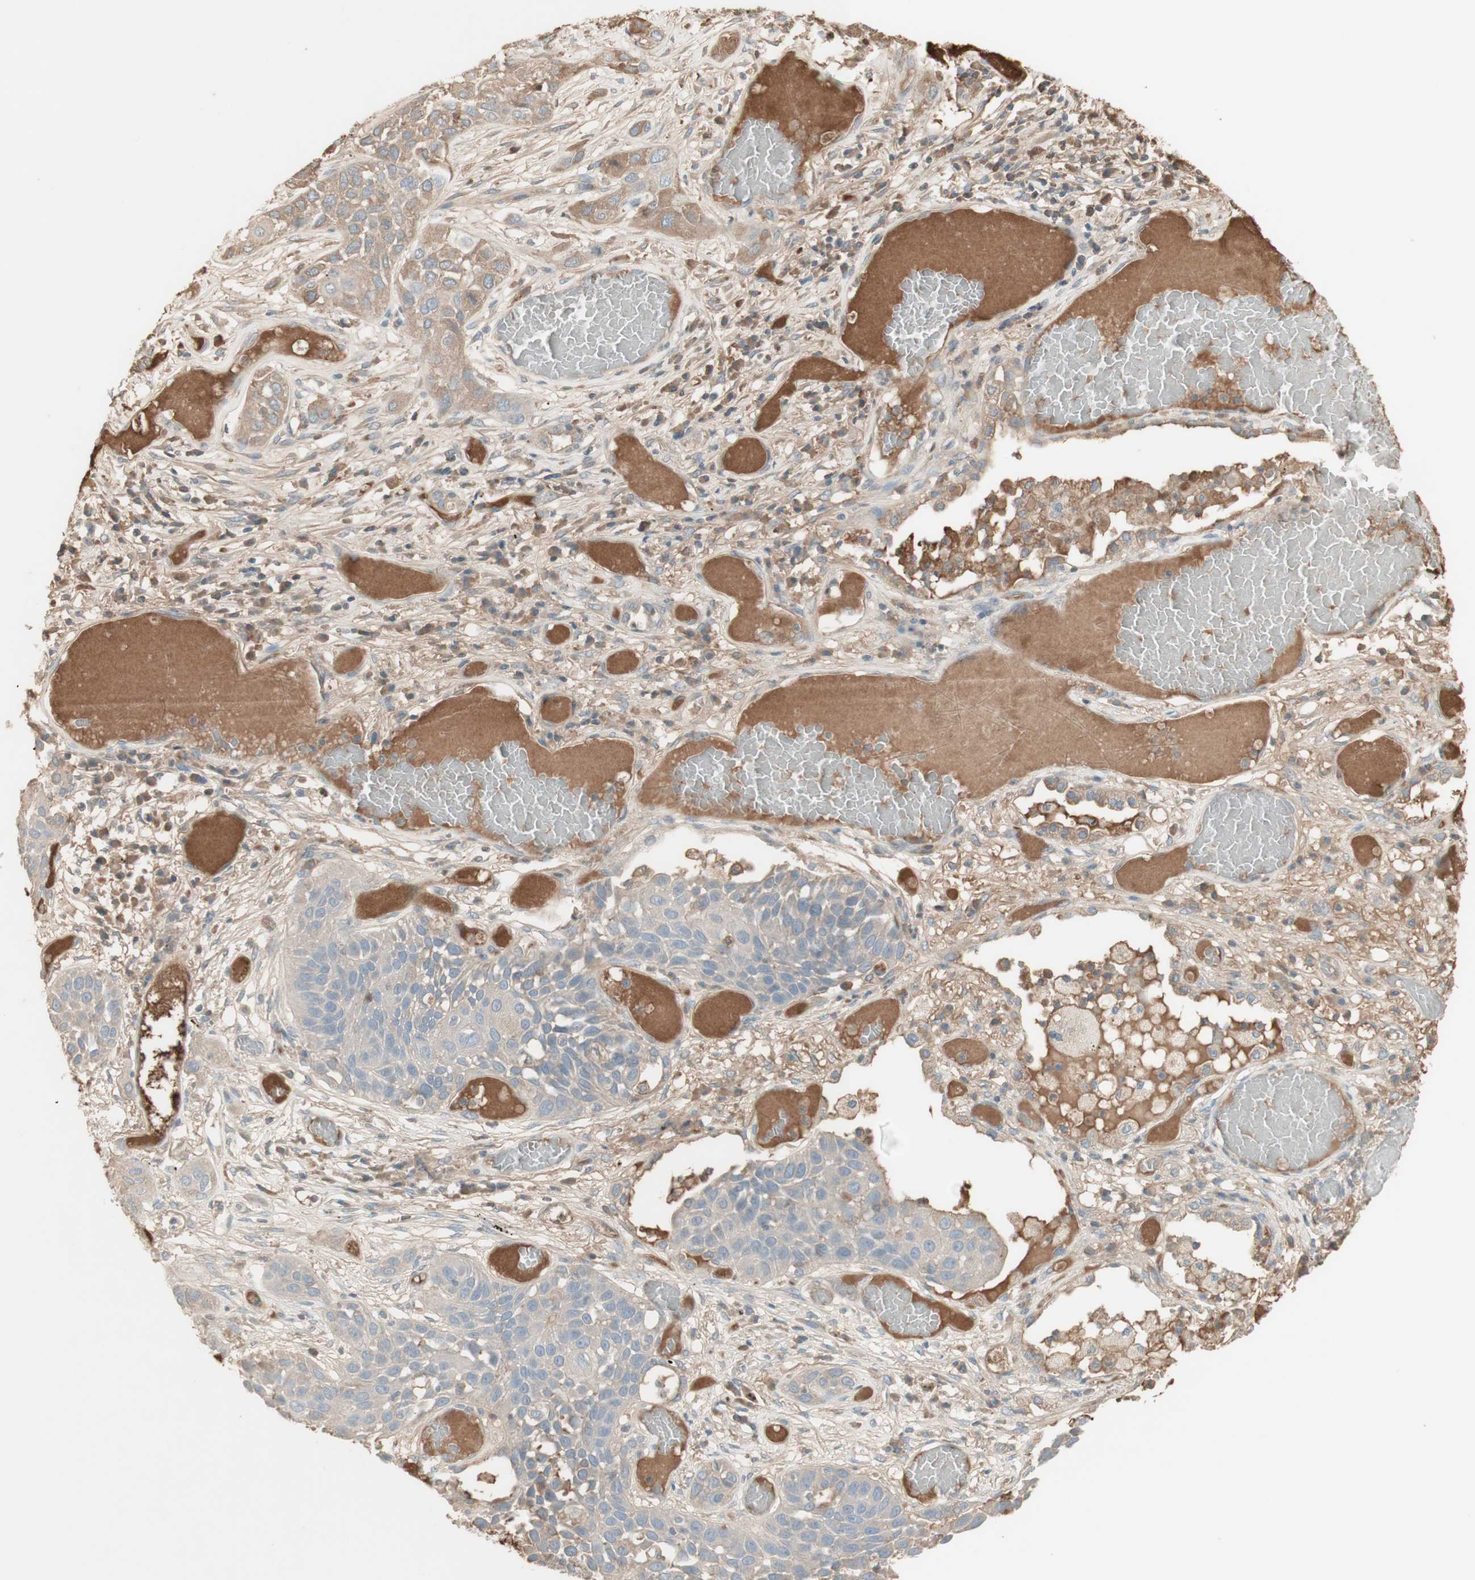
{"staining": {"intensity": "negative", "quantity": "none", "location": "none"}, "tissue": "lung cancer", "cell_type": "Tumor cells", "image_type": "cancer", "snomed": [{"axis": "morphology", "description": "Squamous cell carcinoma, NOS"}, {"axis": "topography", "description": "Lung"}], "caption": "An image of human lung cancer (squamous cell carcinoma) is negative for staining in tumor cells.", "gene": "IFNG", "patient": {"sex": "male", "age": 71}}